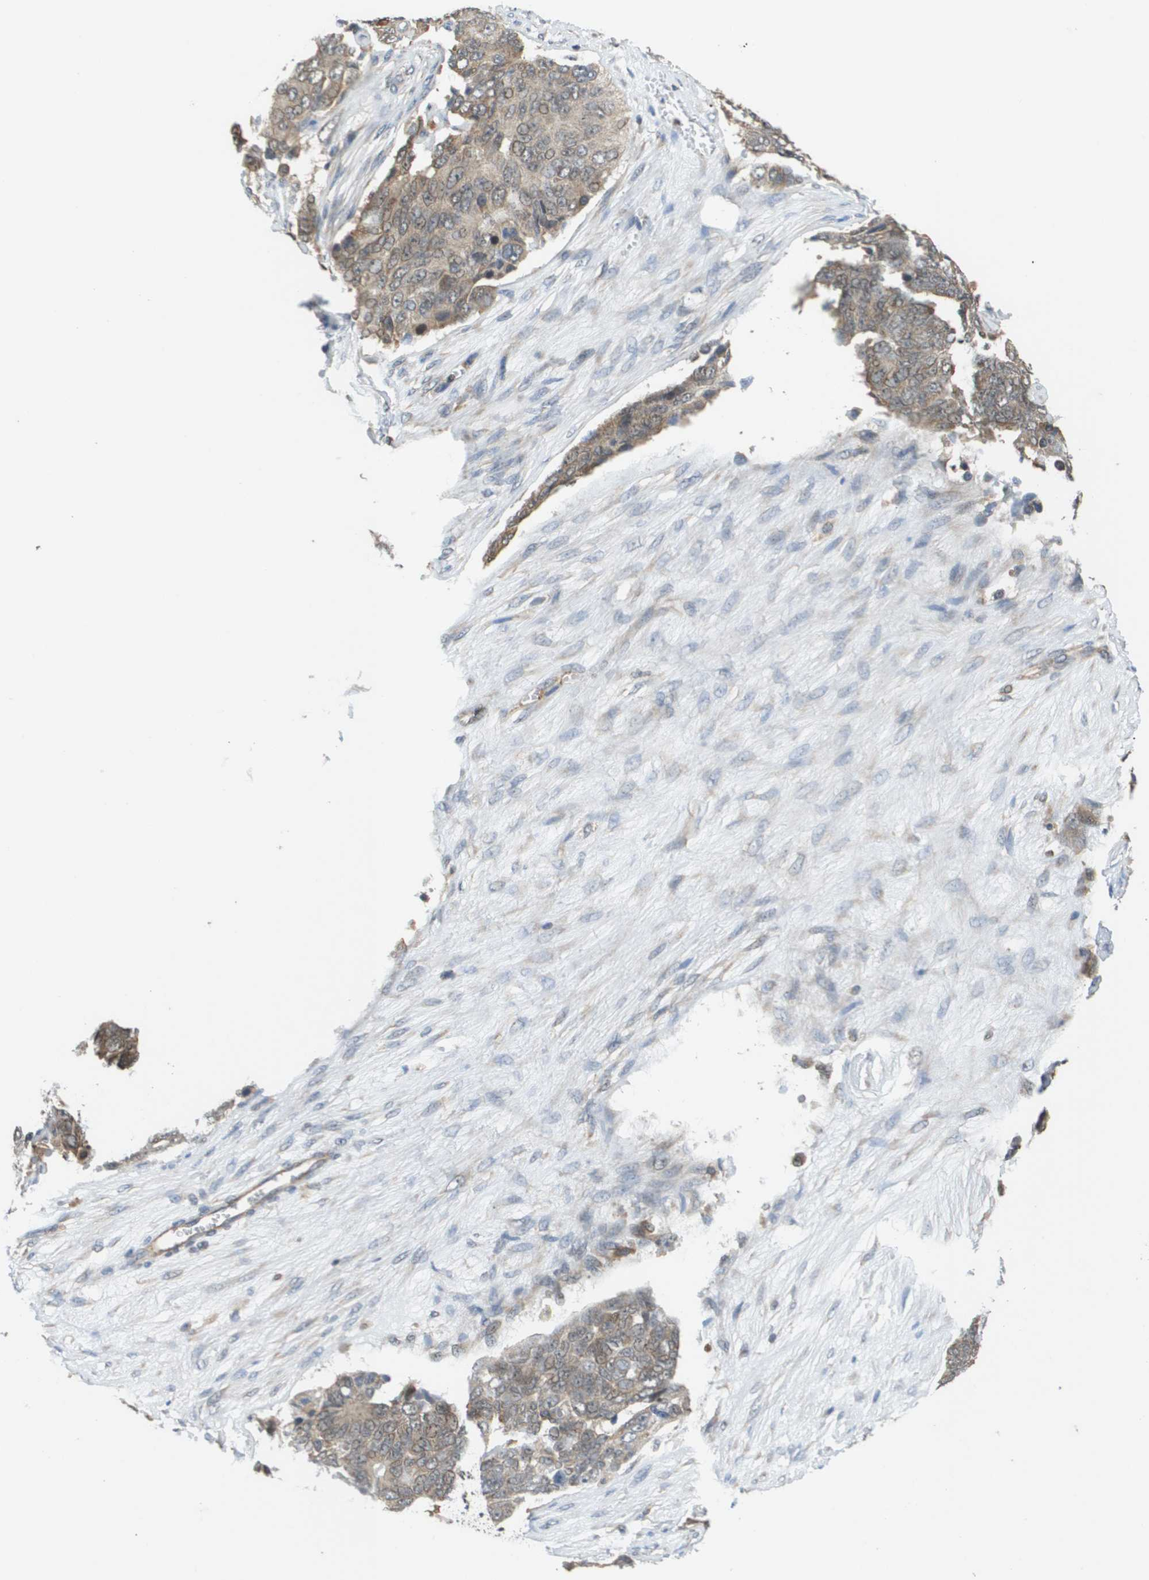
{"staining": {"intensity": "weak", "quantity": "25%-75%", "location": "cytoplasmic/membranous"}, "tissue": "ovarian cancer", "cell_type": "Tumor cells", "image_type": "cancer", "snomed": [{"axis": "morphology", "description": "Carcinoma, endometroid"}, {"axis": "topography", "description": "Ovary"}], "caption": "DAB immunohistochemical staining of ovarian cancer shows weak cytoplasmic/membranous protein expression in about 25%-75% of tumor cells.", "gene": "RBM38", "patient": {"sex": "female", "age": 51}}